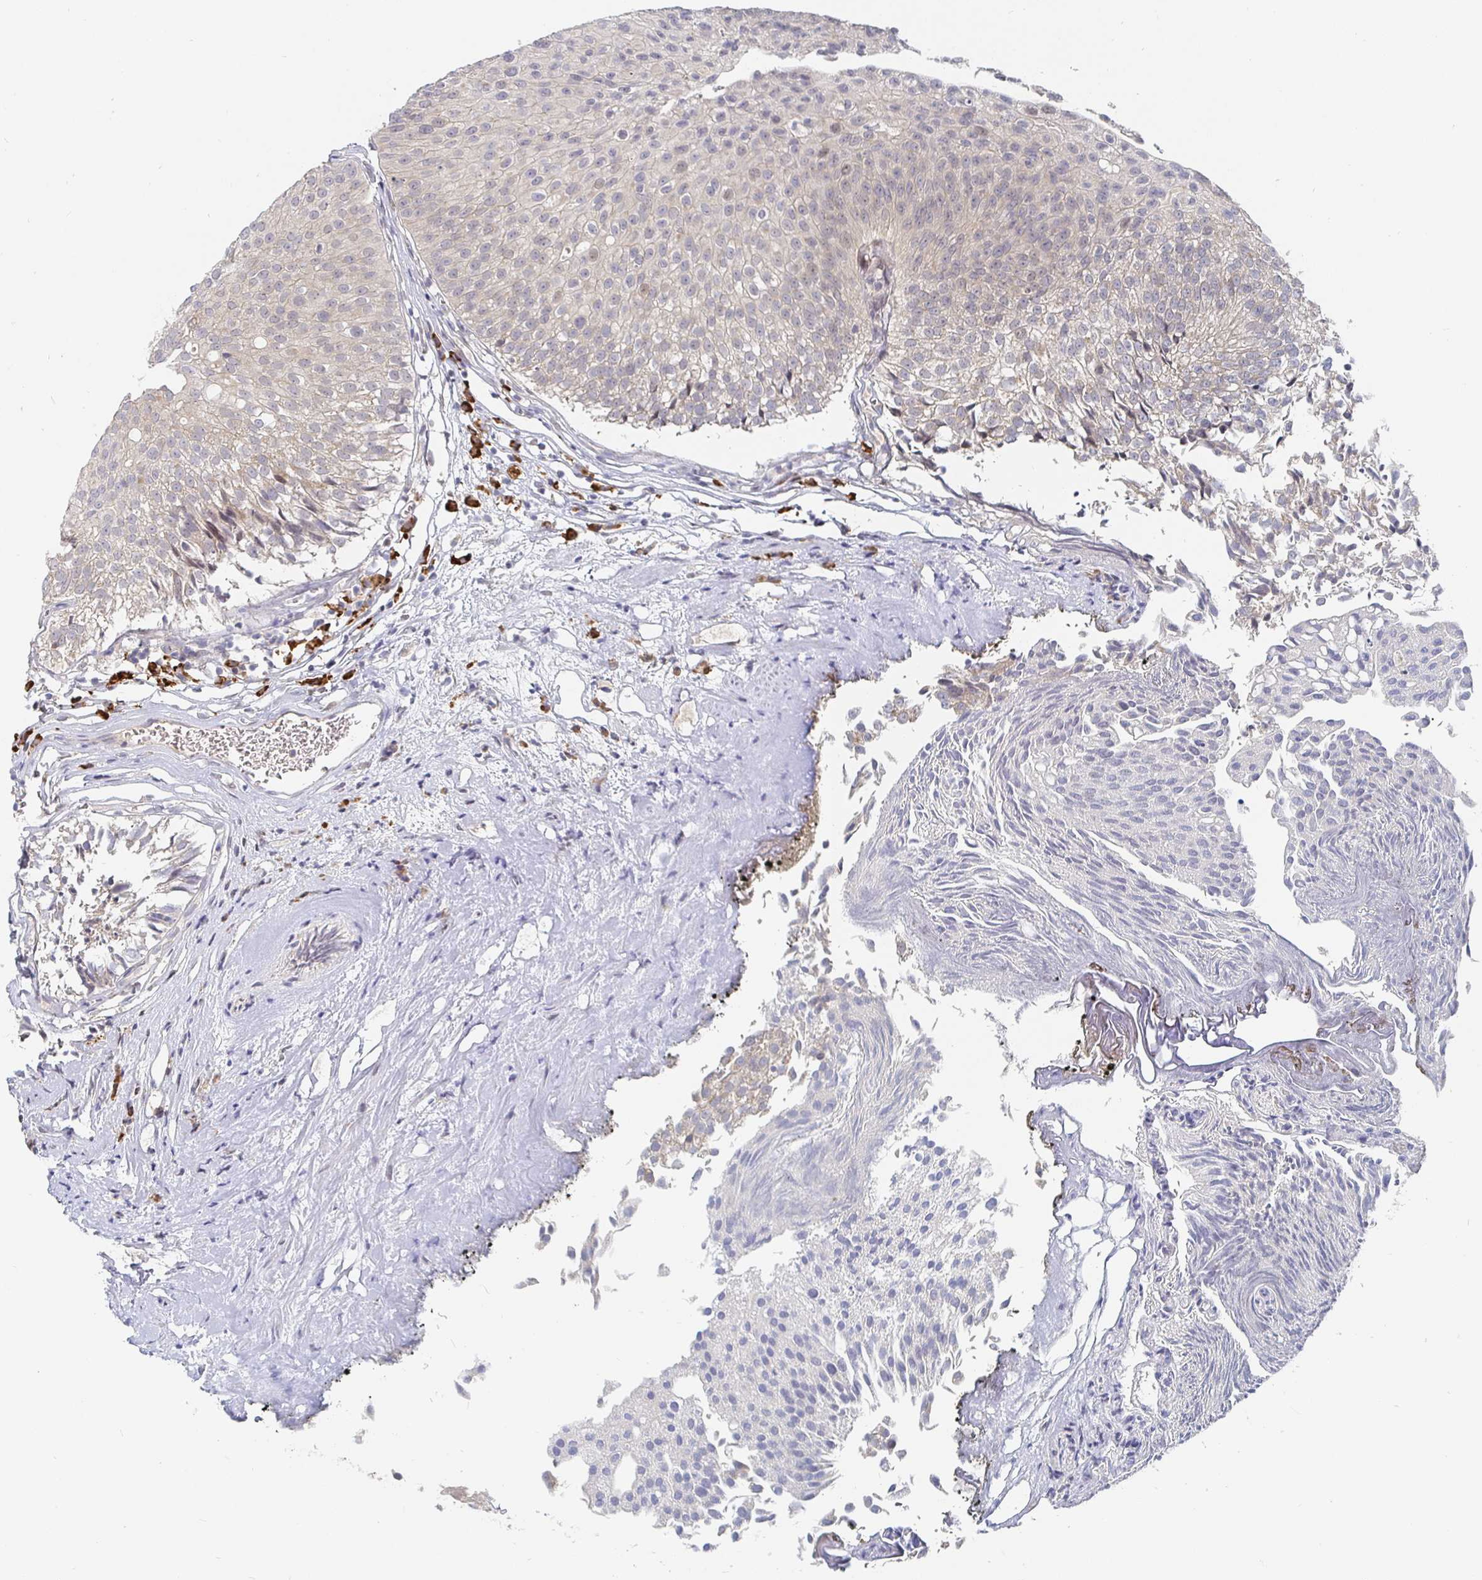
{"staining": {"intensity": "weak", "quantity": "<25%", "location": "cytoplasmic/membranous"}, "tissue": "urothelial cancer", "cell_type": "Tumor cells", "image_type": "cancer", "snomed": [{"axis": "morphology", "description": "Urothelial carcinoma, Low grade"}, {"axis": "topography", "description": "Urinary bladder"}], "caption": "Immunohistochemistry image of urothelial cancer stained for a protein (brown), which demonstrates no expression in tumor cells.", "gene": "MEIS1", "patient": {"sex": "male", "age": 80}}